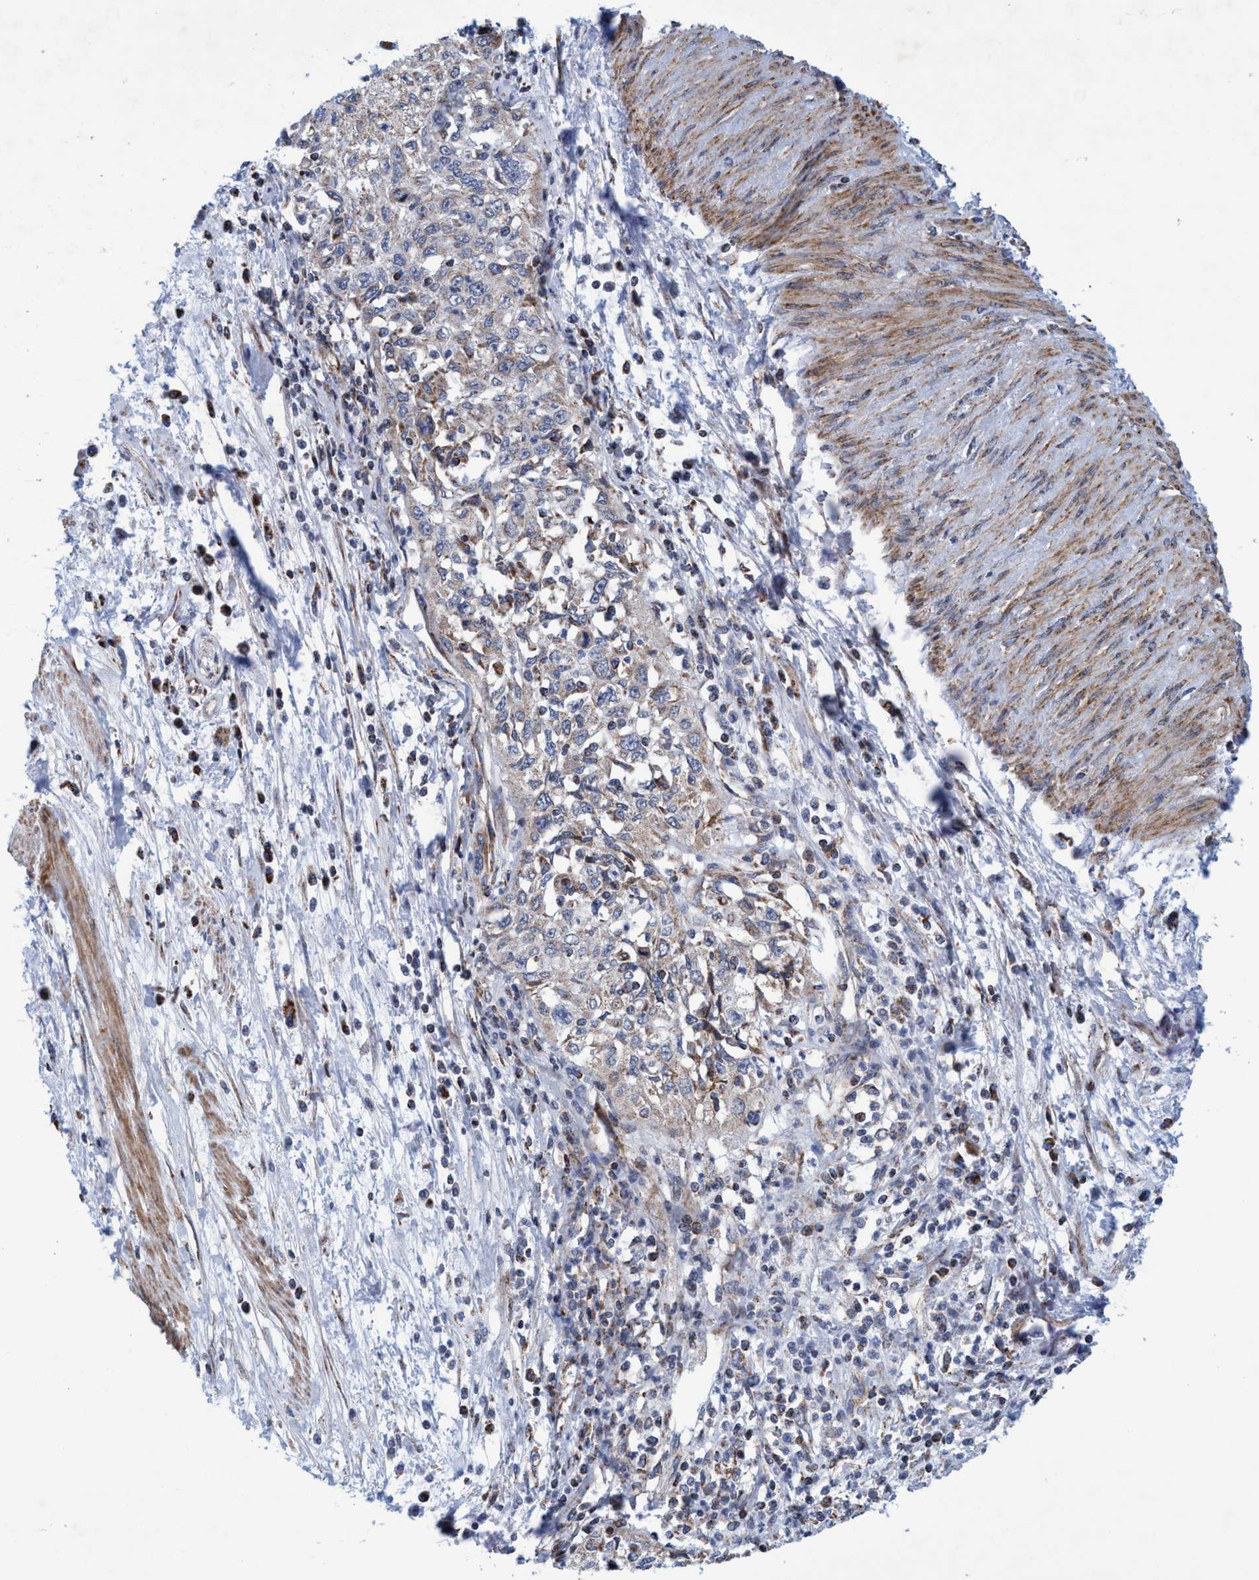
{"staining": {"intensity": "weak", "quantity": "<25%", "location": "cytoplasmic/membranous"}, "tissue": "cervical cancer", "cell_type": "Tumor cells", "image_type": "cancer", "snomed": [{"axis": "morphology", "description": "Squamous cell carcinoma, NOS"}, {"axis": "topography", "description": "Cervix"}], "caption": "The micrograph shows no significant positivity in tumor cells of squamous cell carcinoma (cervical).", "gene": "POLR1F", "patient": {"sex": "female", "age": 57}}